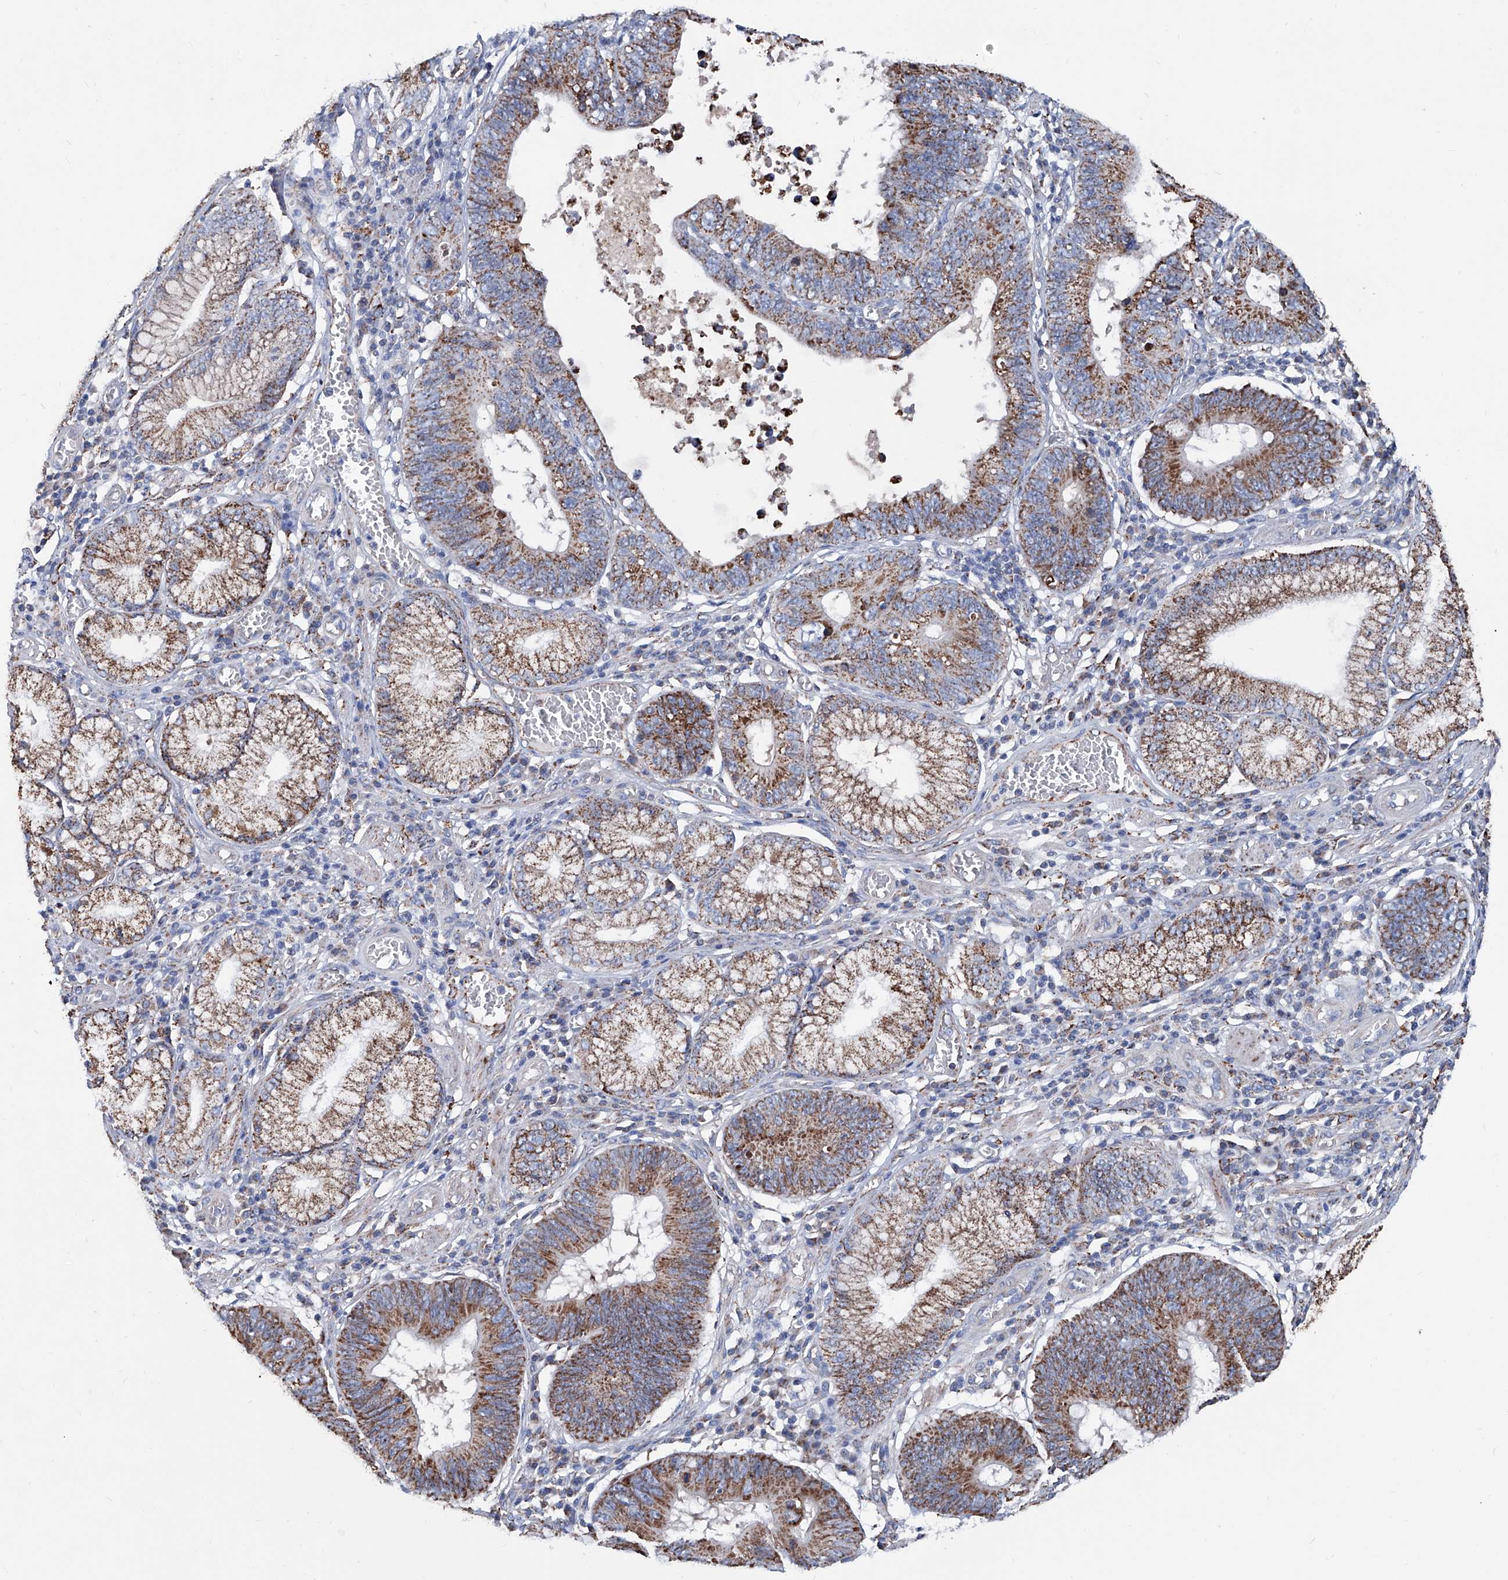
{"staining": {"intensity": "strong", "quantity": ">75%", "location": "cytoplasmic/membranous"}, "tissue": "stomach cancer", "cell_type": "Tumor cells", "image_type": "cancer", "snomed": [{"axis": "morphology", "description": "Adenocarcinoma, NOS"}, {"axis": "topography", "description": "Stomach"}], "caption": "DAB (3,3'-diaminobenzidine) immunohistochemical staining of human adenocarcinoma (stomach) displays strong cytoplasmic/membranous protein staining in approximately >75% of tumor cells. The protein is stained brown, and the nuclei are stained in blue (DAB IHC with brightfield microscopy, high magnification).", "gene": "NHS", "patient": {"sex": "male", "age": 59}}